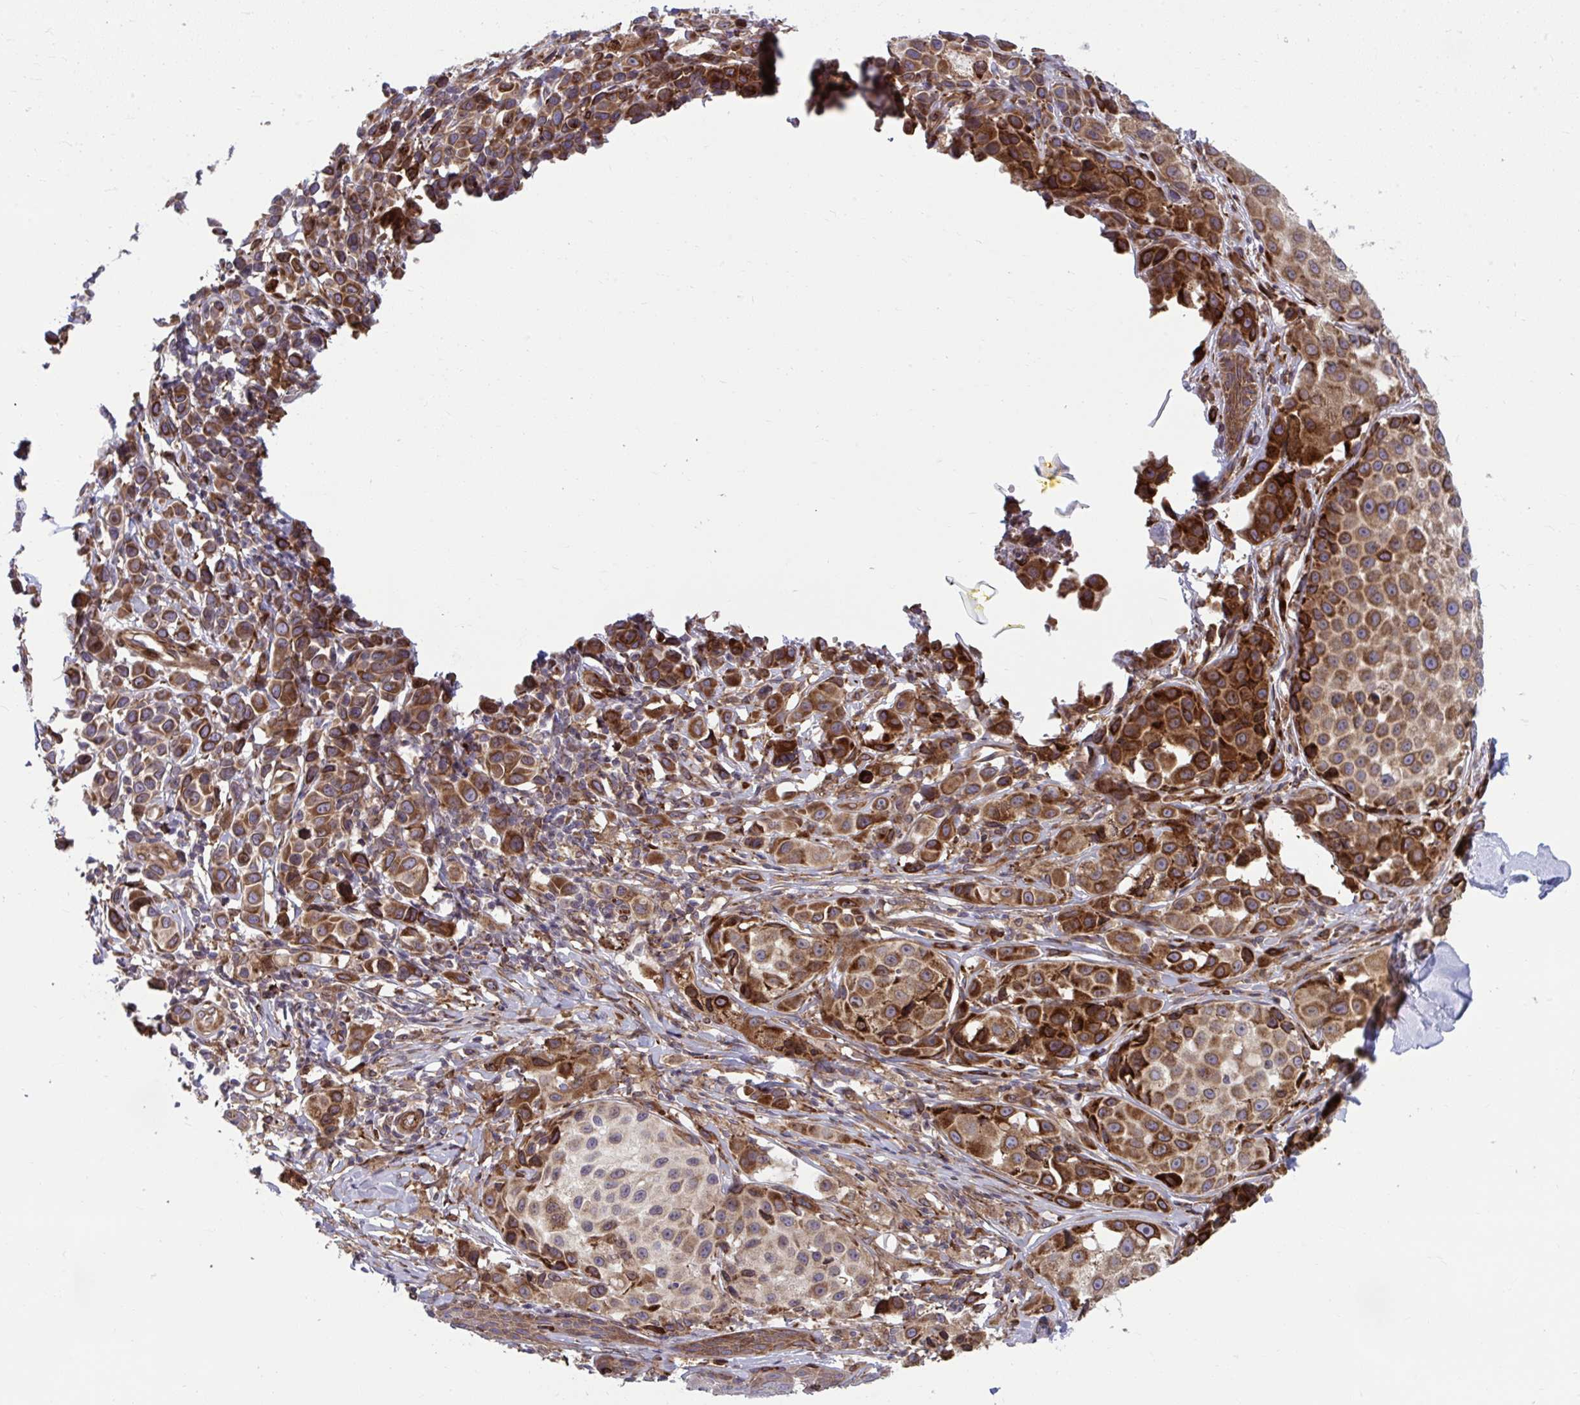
{"staining": {"intensity": "moderate", "quantity": "25%-75%", "location": "cytoplasmic/membranous"}, "tissue": "melanoma", "cell_type": "Tumor cells", "image_type": "cancer", "snomed": [{"axis": "morphology", "description": "Malignant melanoma, NOS"}, {"axis": "topography", "description": "Skin"}], "caption": "Malignant melanoma stained with a protein marker reveals moderate staining in tumor cells.", "gene": "STIM2", "patient": {"sex": "male", "age": 39}}